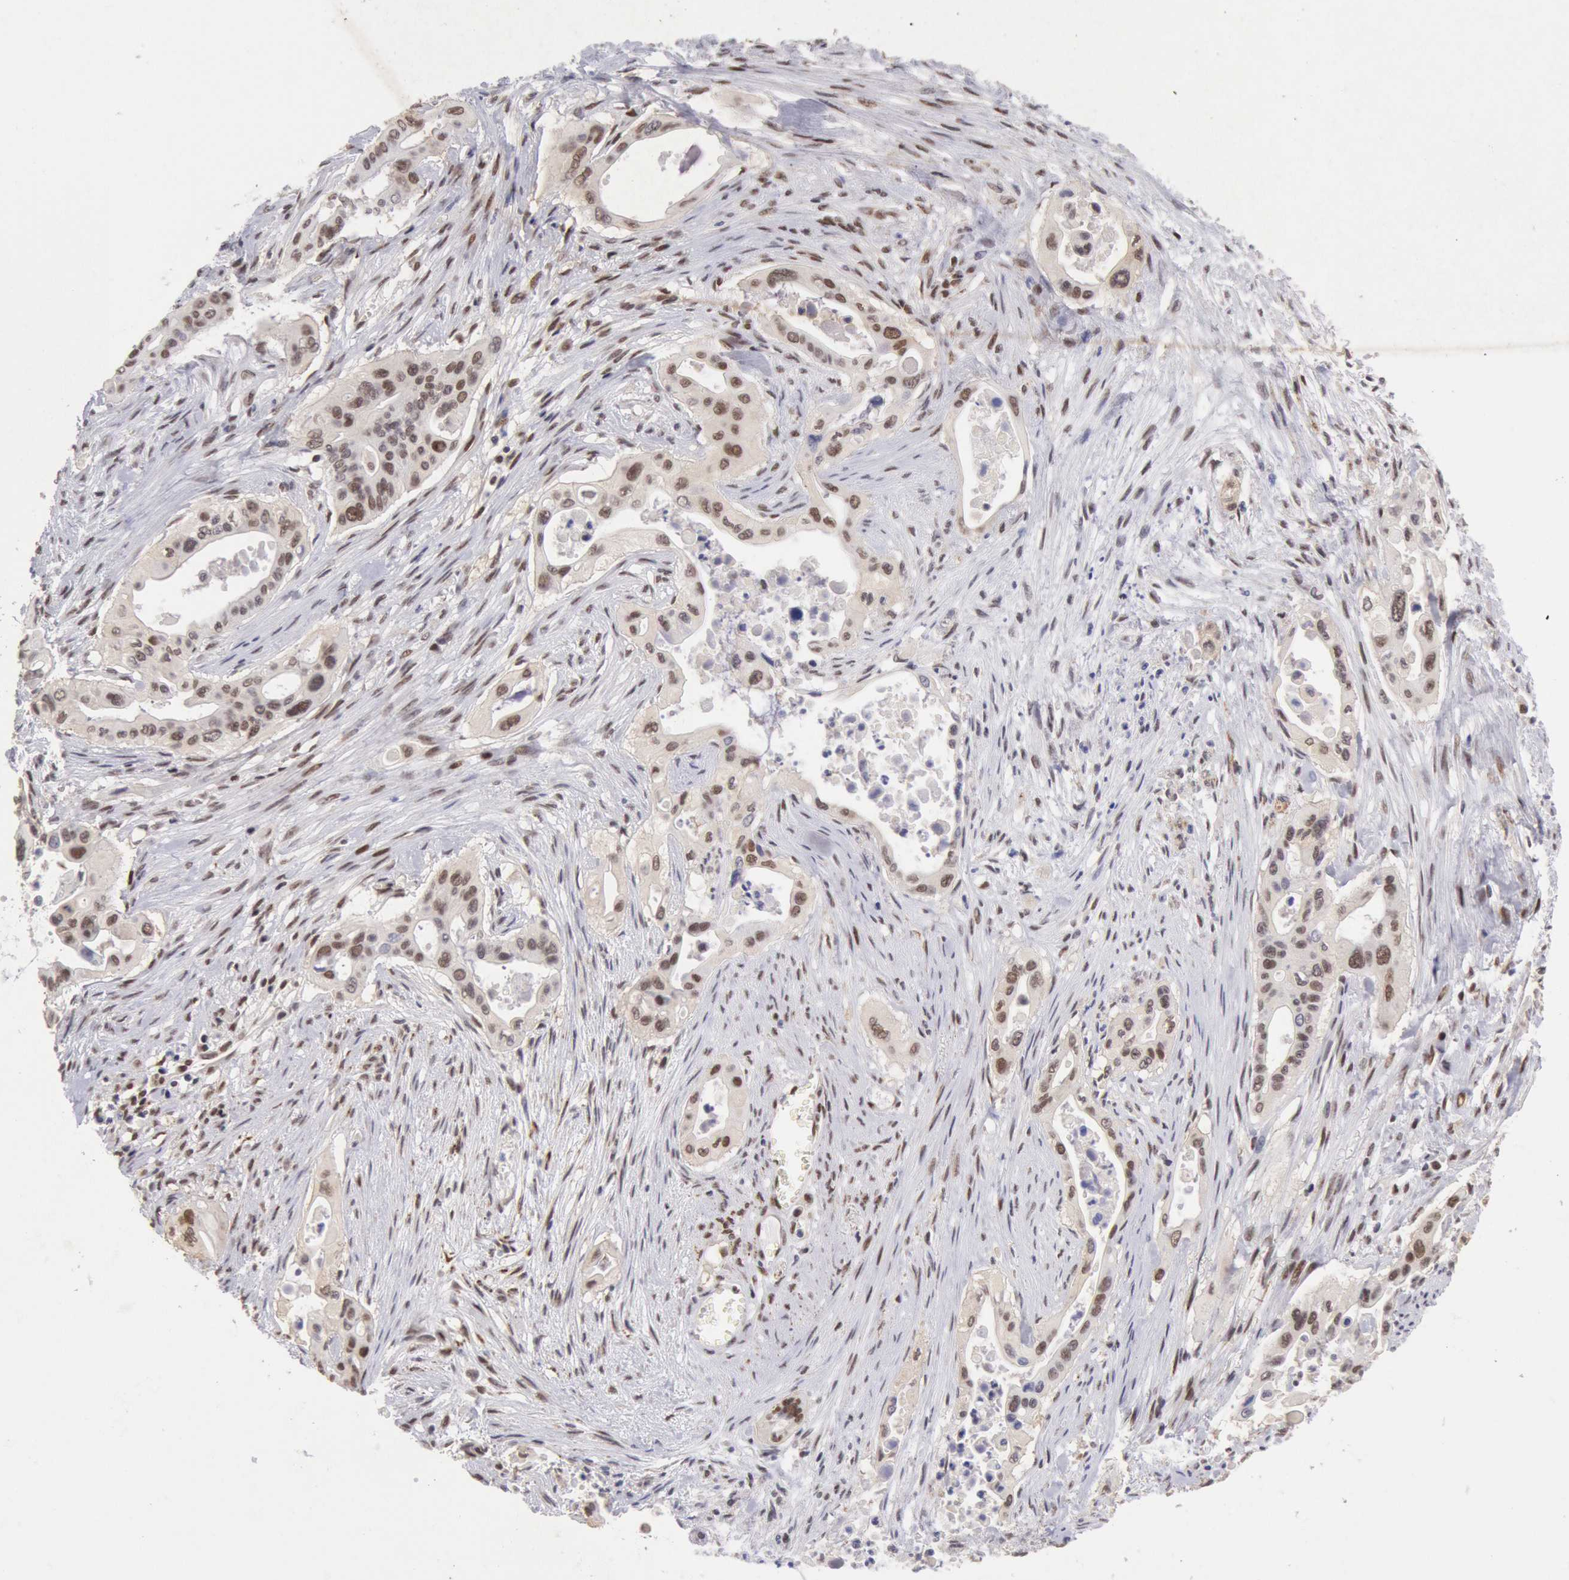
{"staining": {"intensity": "weak", "quantity": "25%-75%", "location": "nuclear"}, "tissue": "pancreatic cancer", "cell_type": "Tumor cells", "image_type": "cancer", "snomed": [{"axis": "morphology", "description": "Adenocarcinoma, NOS"}, {"axis": "topography", "description": "Pancreas"}], "caption": "Human pancreatic cancer stained with a protein marker reveals weak staining in tumor cells.", "gene": "CDKN2B", "patient": {"sex": "male", "age": 77}}